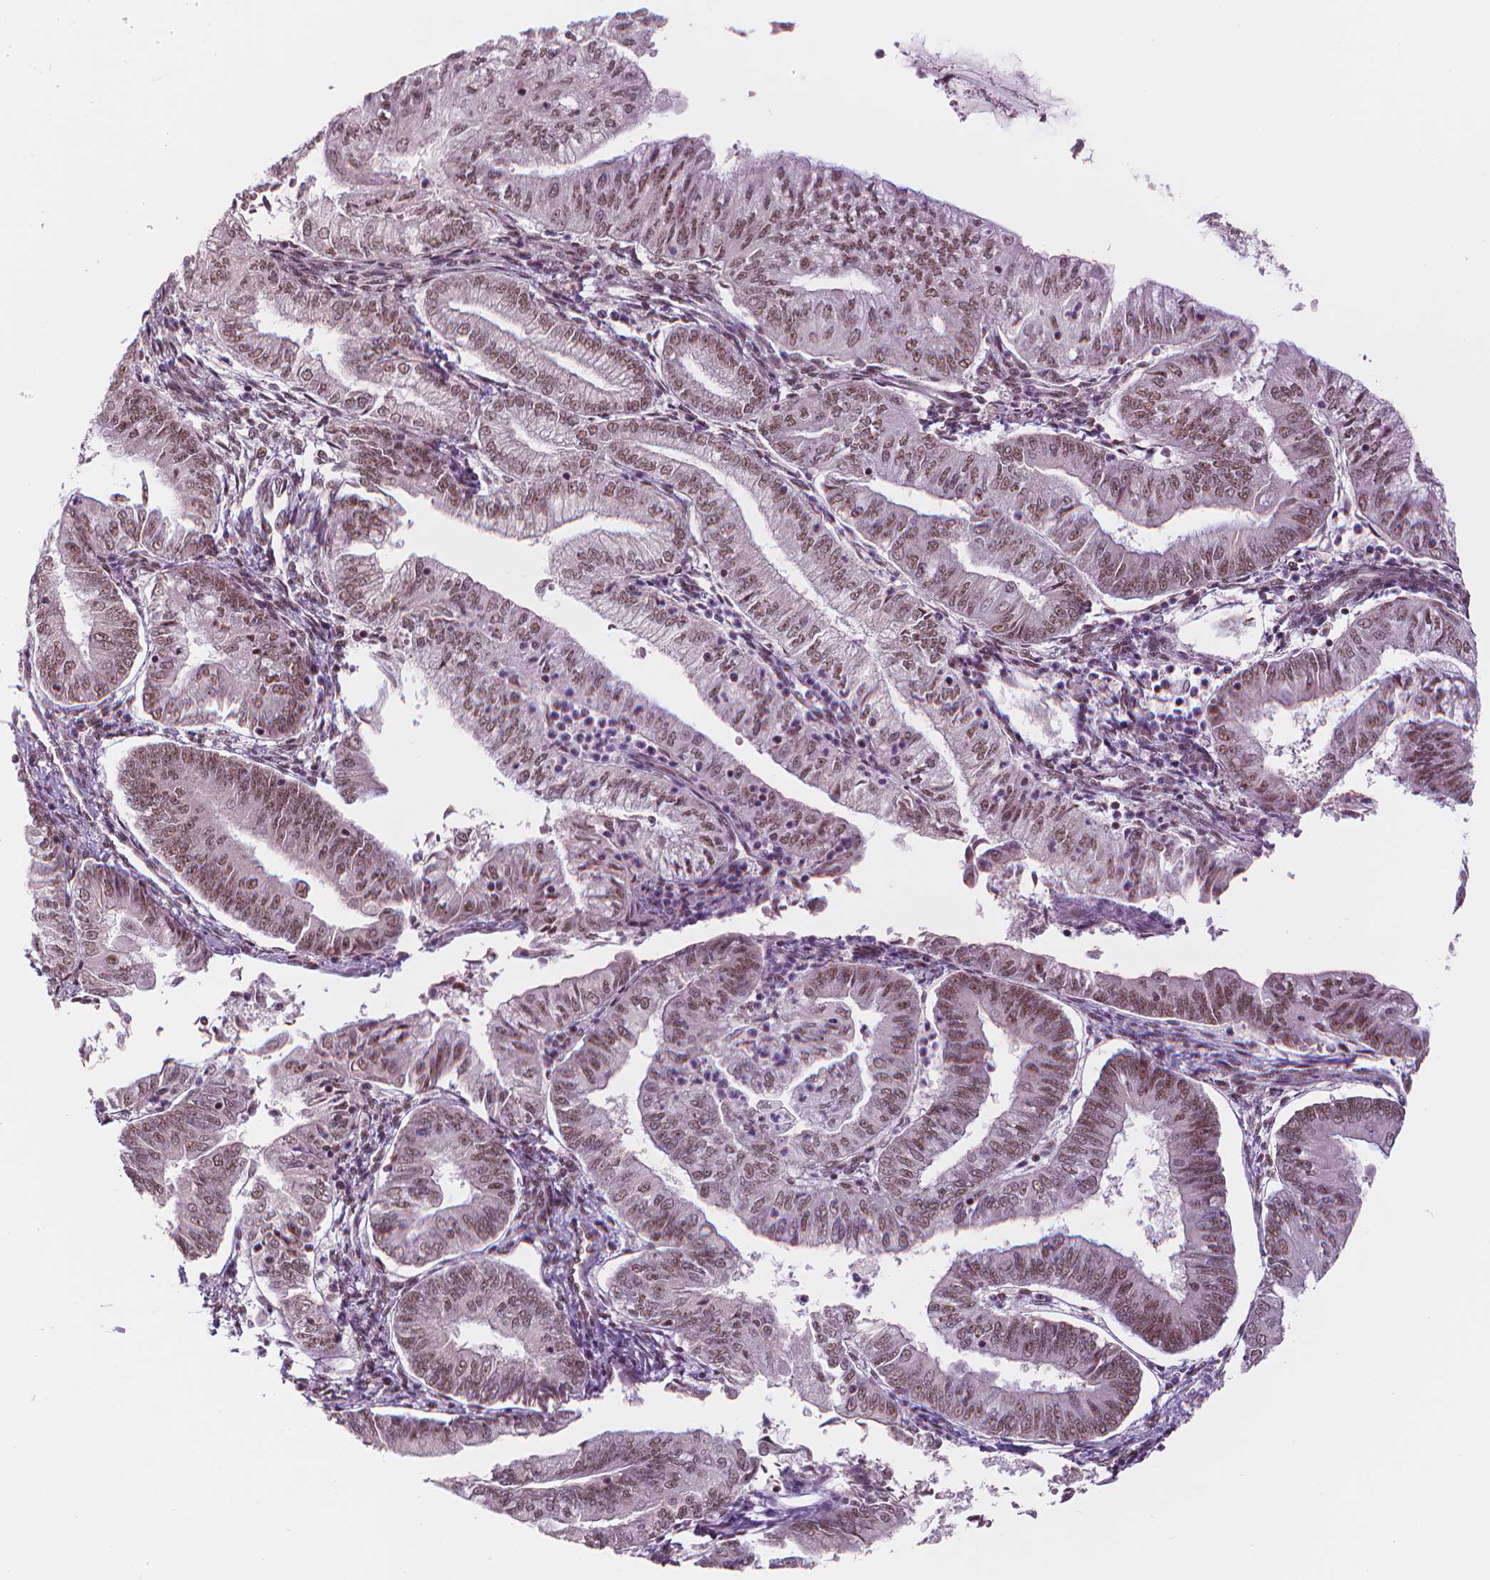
{"staining": {"intensity": "moderate", "quantity": ">75%", "location": "cytoplasmic/membranous"}, "tissue": "endometrial cancer", "cell_type": "Tumor cells", "image_type": "cancer", "snomed": [{"axis": "morphology", "description": "Adenocarcinoma, NOS"}, {"axis": "topography", "description": "Endometrium"}], "caption": "Endometrial cancer stained with a brown dye exhibits moderate cytoplasmic/membranous positive expression in approximately >75% of tumor cells.", "gene": "ELF2", "patient": {"sex": "female", "age": 55}}